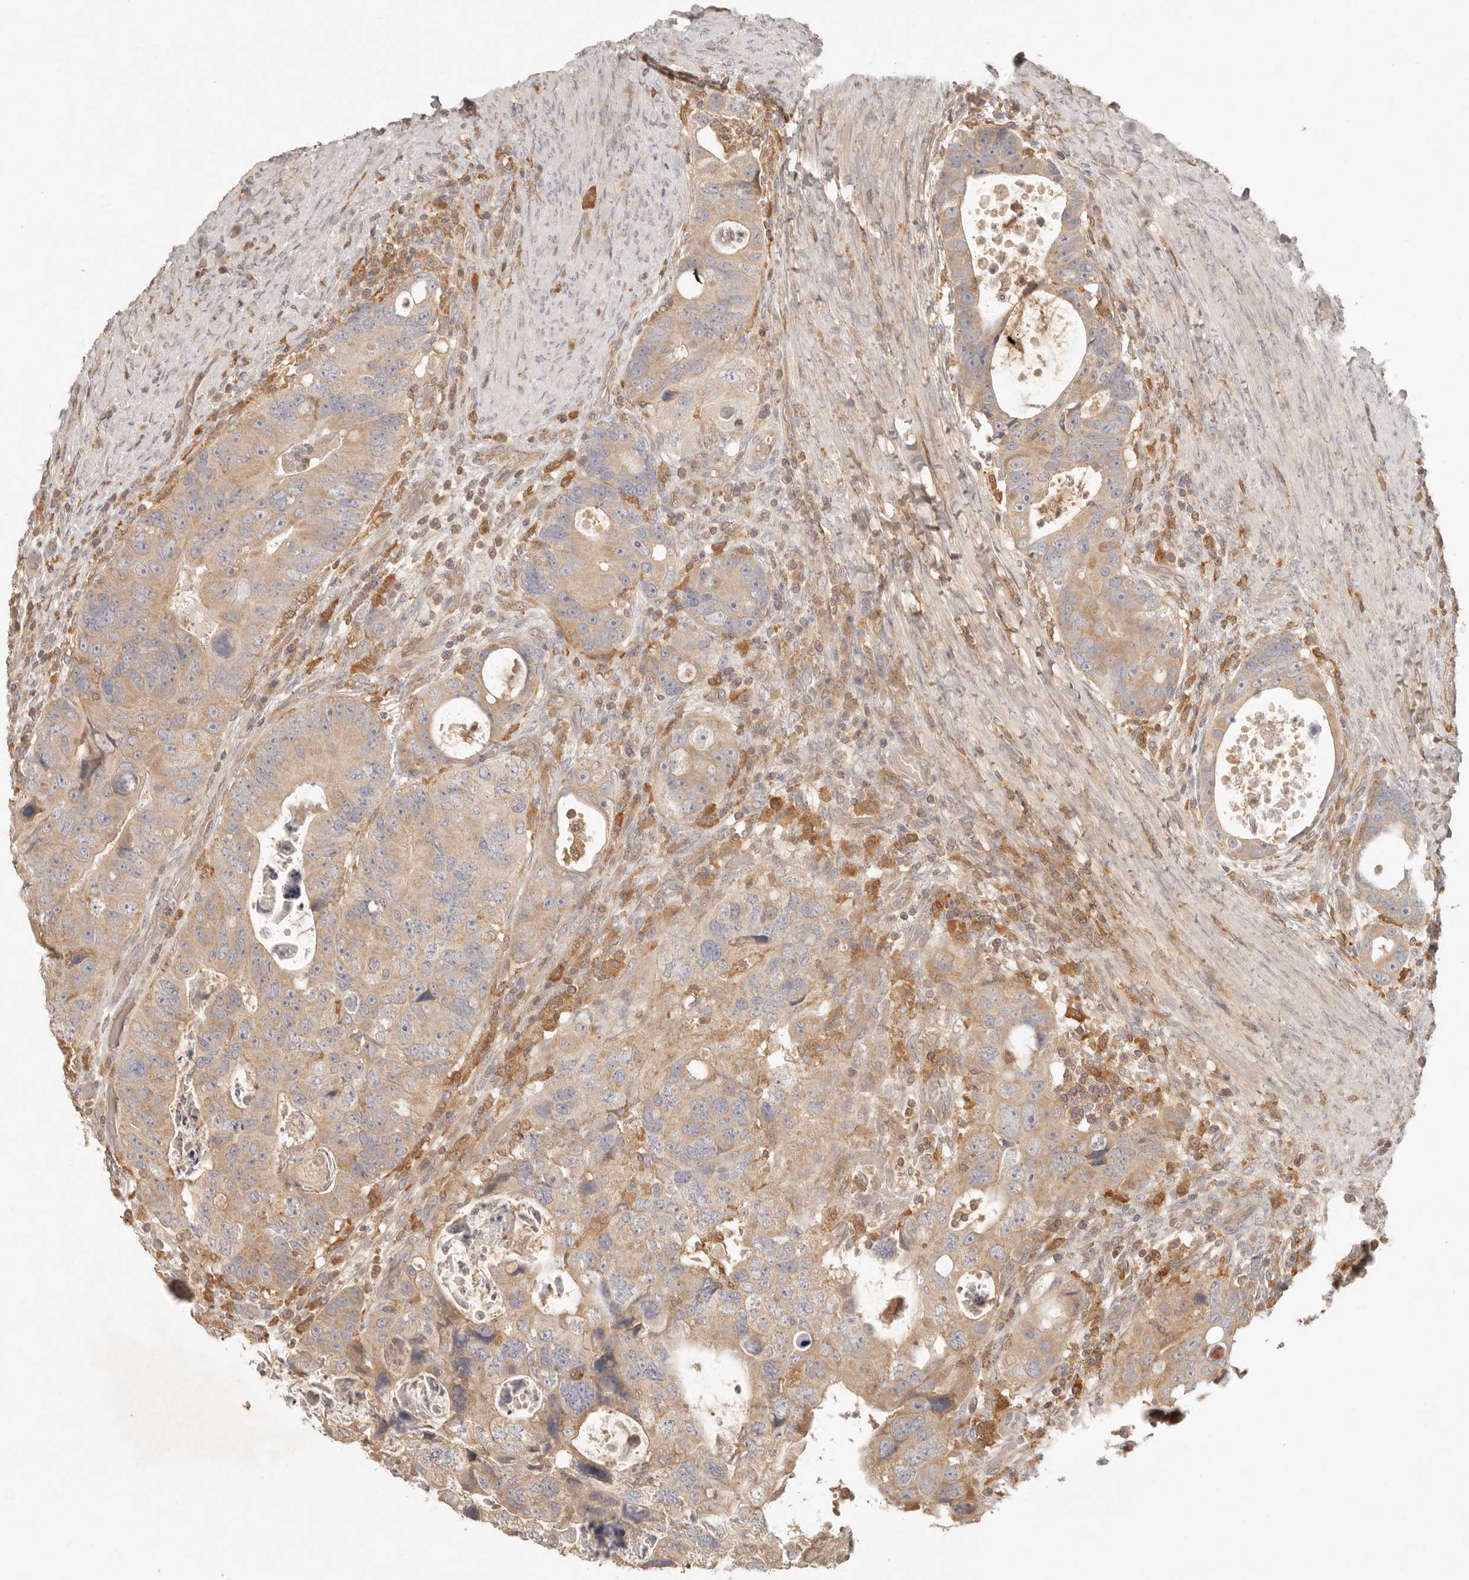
{"staining": {"intensity": "weak", "quantity": ">75%", "location": "cytoplasmic/membranous"}, "tissue": "colorectal cancer", "cell_type": "Tumor cells", "image_type": "cancer", "snomed": [{"axis": "morphology", "description": "Adenocarcinoma, NOS"}, {"axis": "topography", "description": "Rectum"}], "caption": "Protein expression by immunohistochemistry shows weak cytoplasmic/membranous expression in approximately >75% of tumor cells in colorectal cancer. The staining was performed using DAB, with brown indicating positive protein expression. Nuclei are stained blue with hematoxylin.", "gene": "NECAP2", "patient": {"sex": "male", "age": 59}}